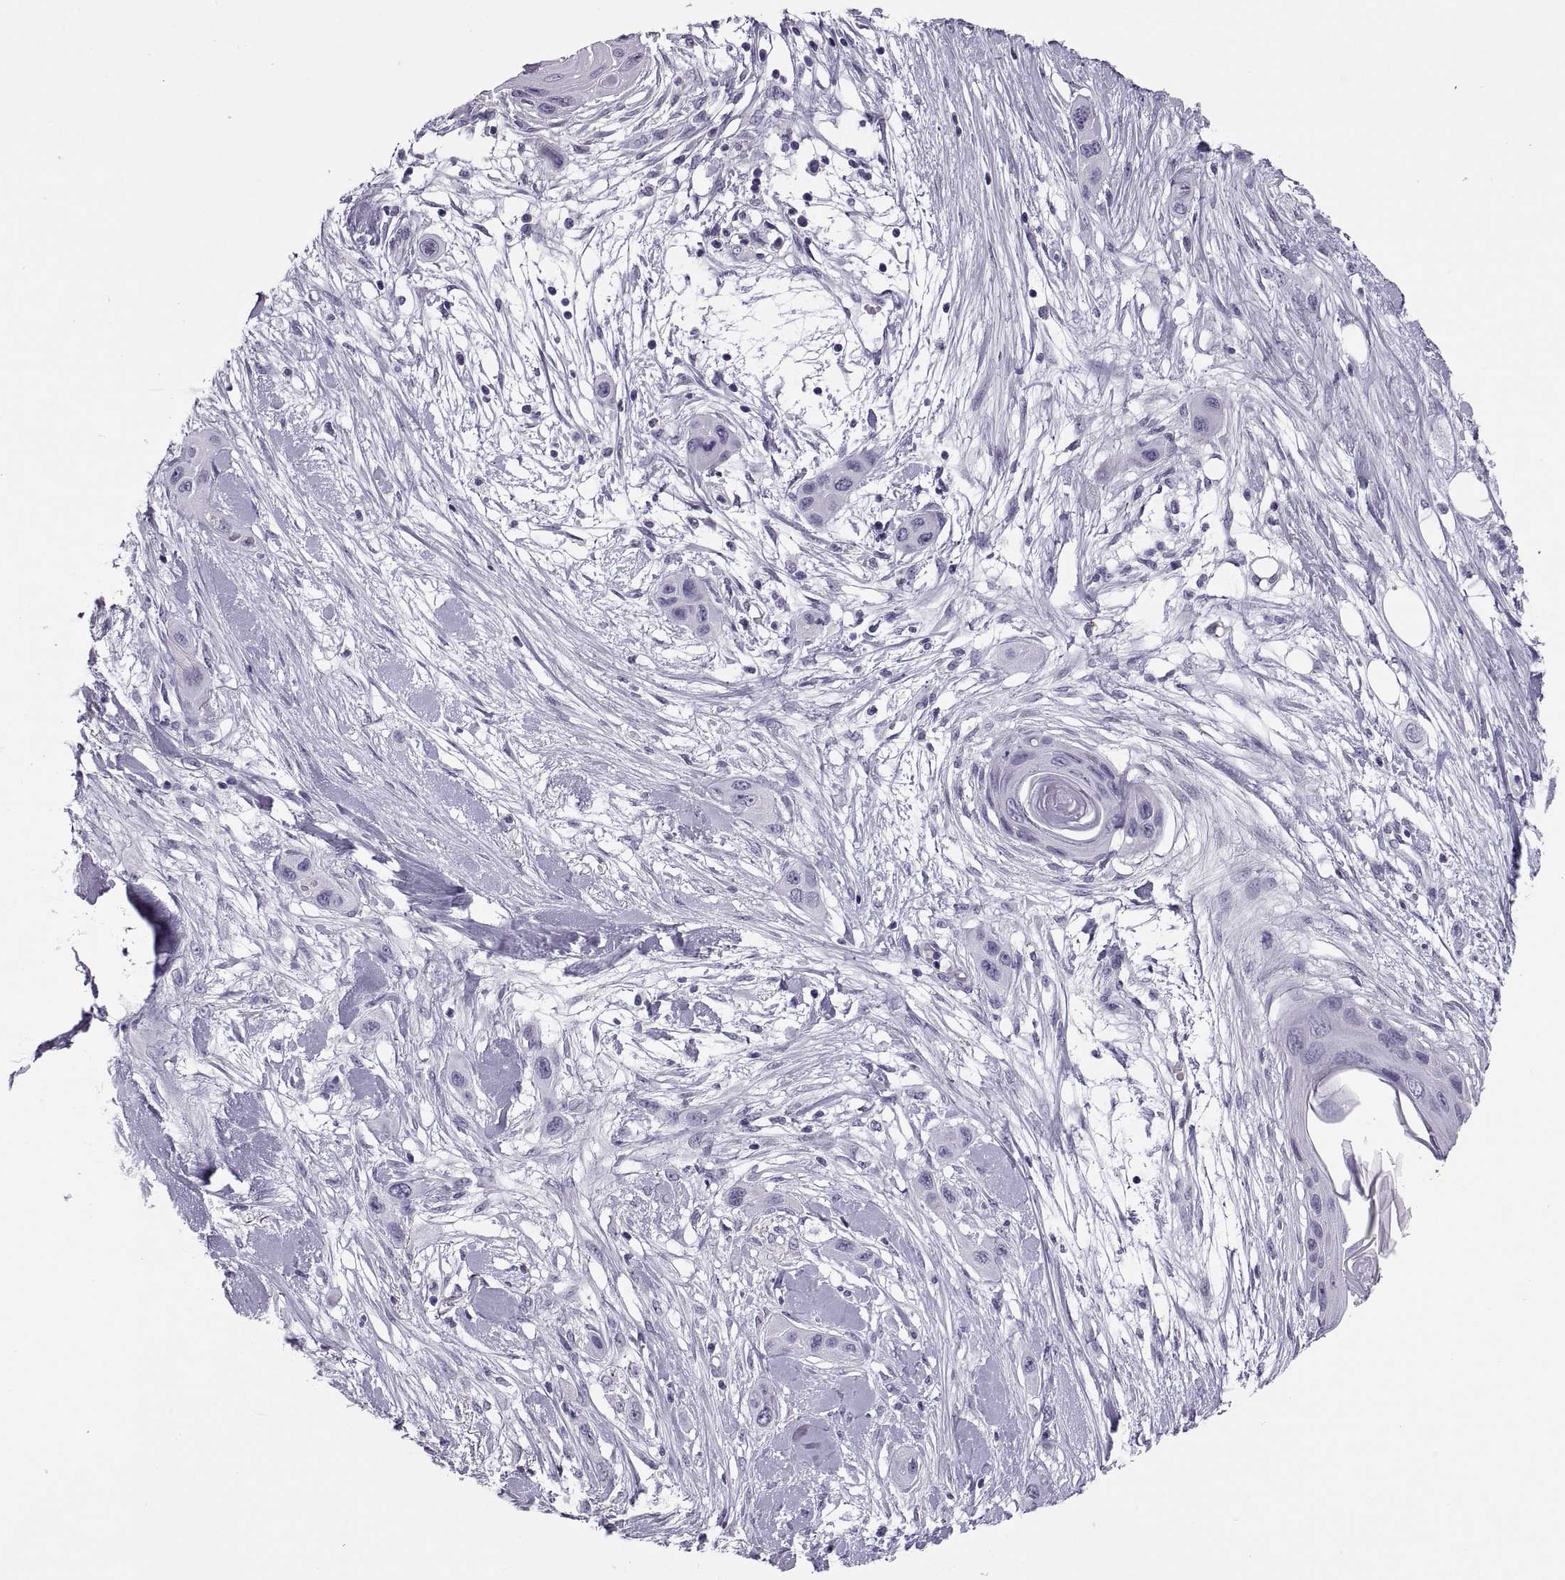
{"staining": {"intensity": "negative", "quantity": "none", "location": "none"}, "tissue": "skin cancer", "cell_type": "Tumor cells", "image_type": "cancer", "snomed": [{"axis": "morphology", "description": "Squamous cell carcinoma, NOS"}, {"axis": "topography", "description": "Skin"}], "caption": "Skin cancer (squamous cell carcinoma) was stained to show a protein in brown. There is no significant positivity in tumor cells.", "gene": "QRICH2", "patient": {"sex": "male", "age": 79}}